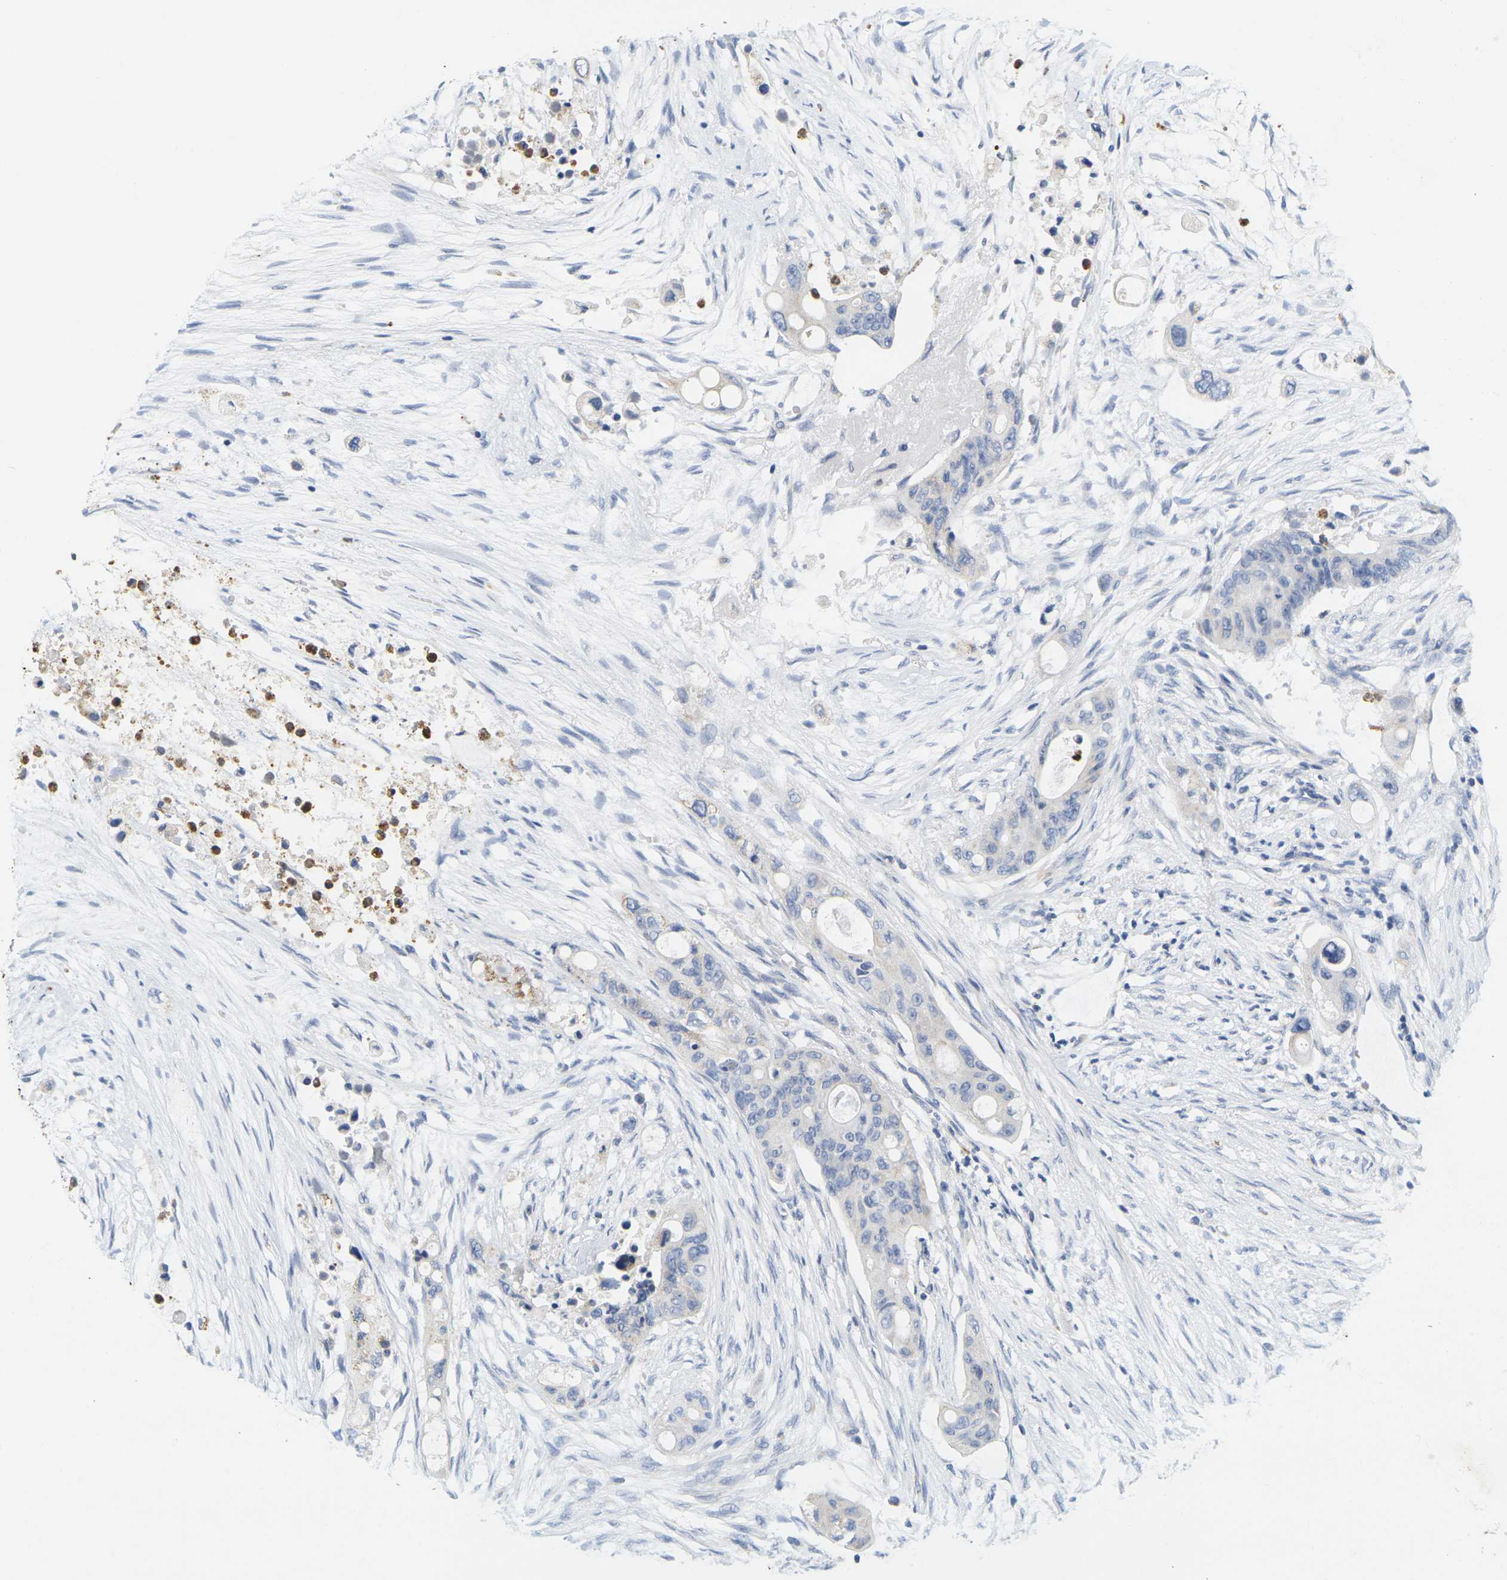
{"staining": {"intensity": "negative", "quantity": "none", "location": "none"}, "tissue": "colorectal cancer", "cell_type": "Tumor cells", "image_type": "cancer", "snomed": [{"axis": "morphology", "description": "Adenocarcinoma, NOS"}, {"axis": "topography", "description": "Colon"}], "caption": "Immunohistochemistry (IHC) of adenocarcinoma (colorectal) demonstrates no positivity in tumor cells. The staining was performed using DAB to visualize the protein expression in brown, while the nuclei were stained in blue with hematoxylin (Magnification: 20x).", "gene": "KLK5", "patient": {"sex": "female", "age": 57}}